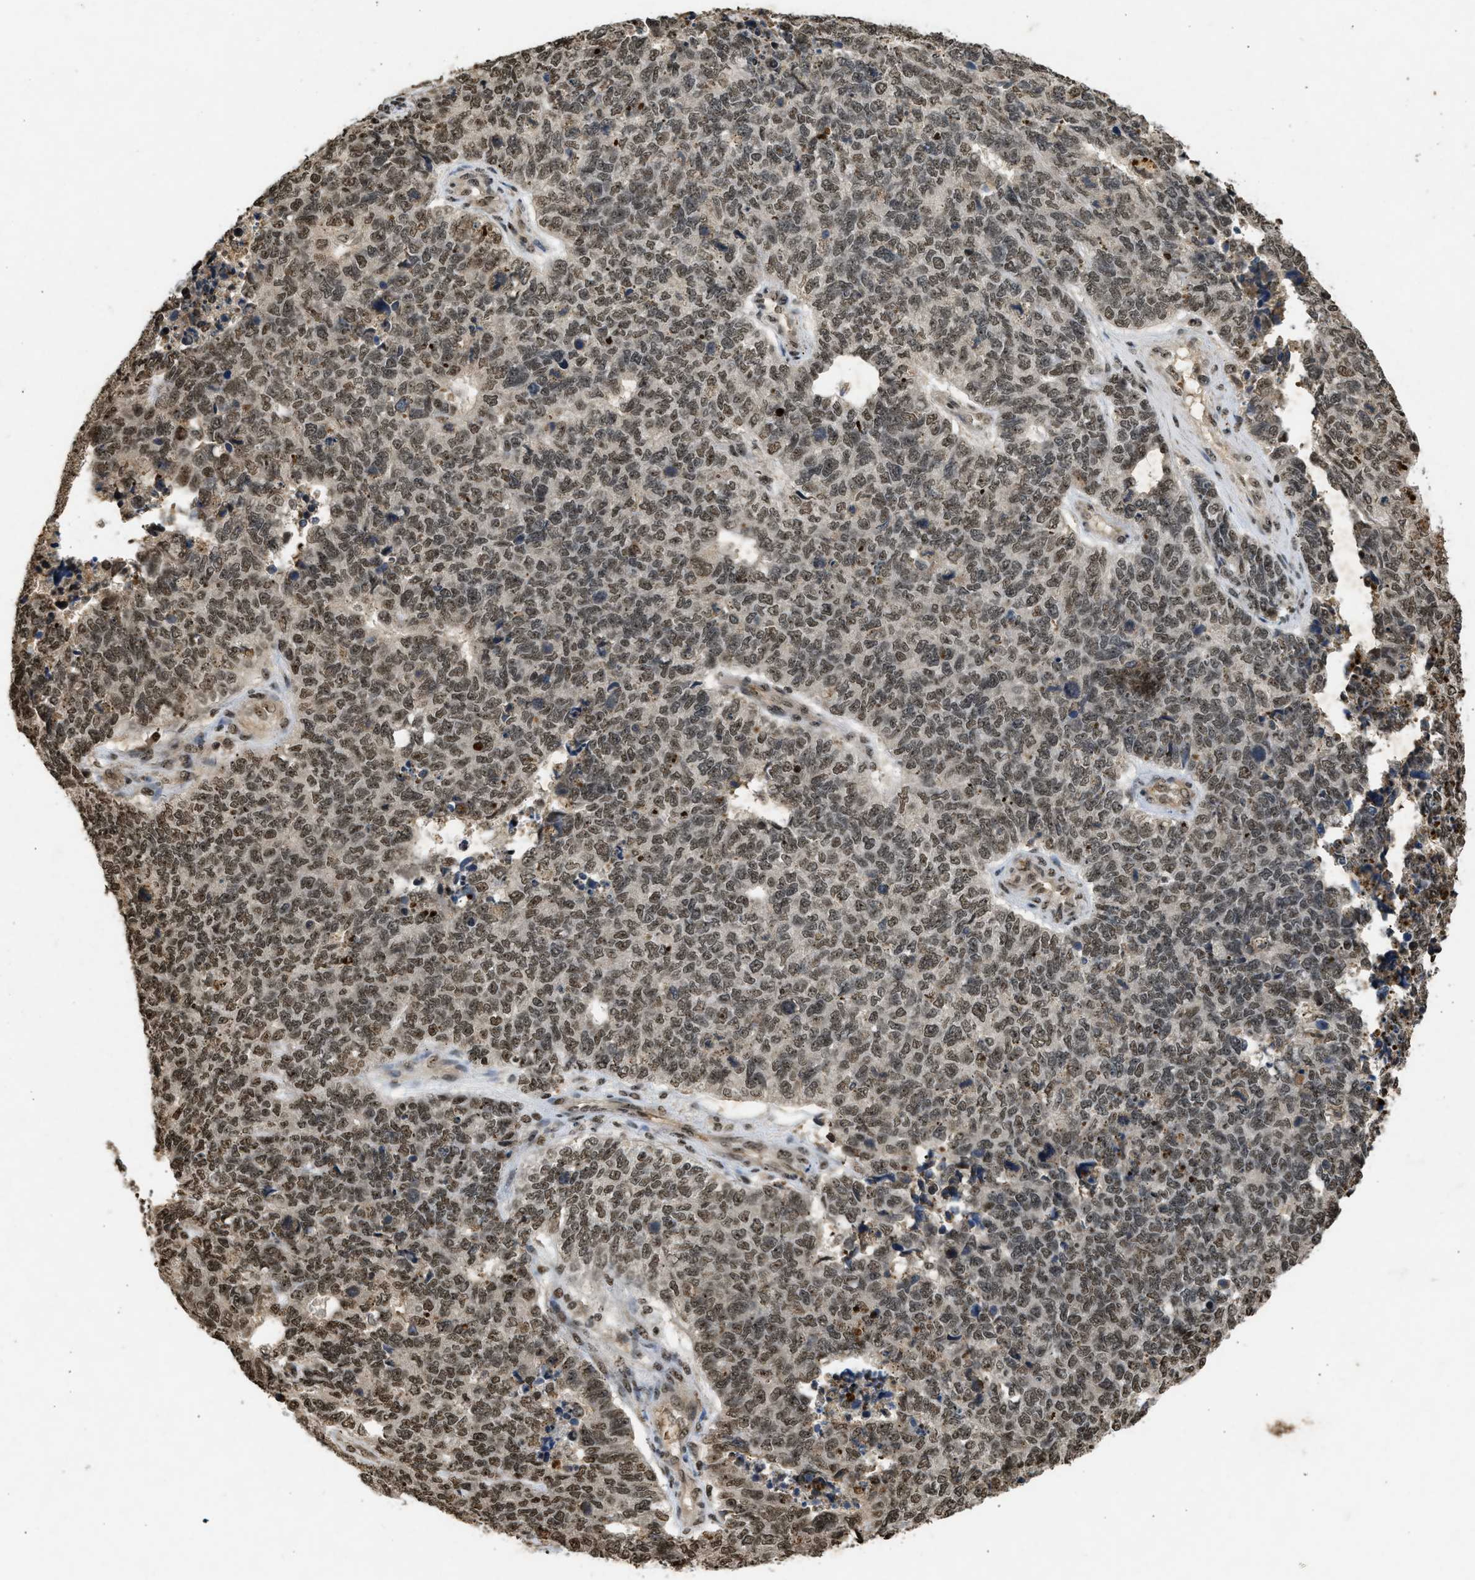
{"staining": {"intensity": "moderate", "quantity": ">75%", "location": "nuclear"}, "tissue": "cervical cancer", "cell_type": "Tumor cells", "image_type": "cancer", "snomed": [{"axis": "morphology", "description": "Squamous cell carcinoma, NOS"}, {"axis": "topography", "description": "Cervix"}], "caption": "This image reveals immunohistochemistry staining of cervical squamous cell carcinoma, with medium moderate nuclear expression in approximately >75% of tumor cells.", "gene": "TFDP2", "patient": {"sex": "female", "age": 63}}